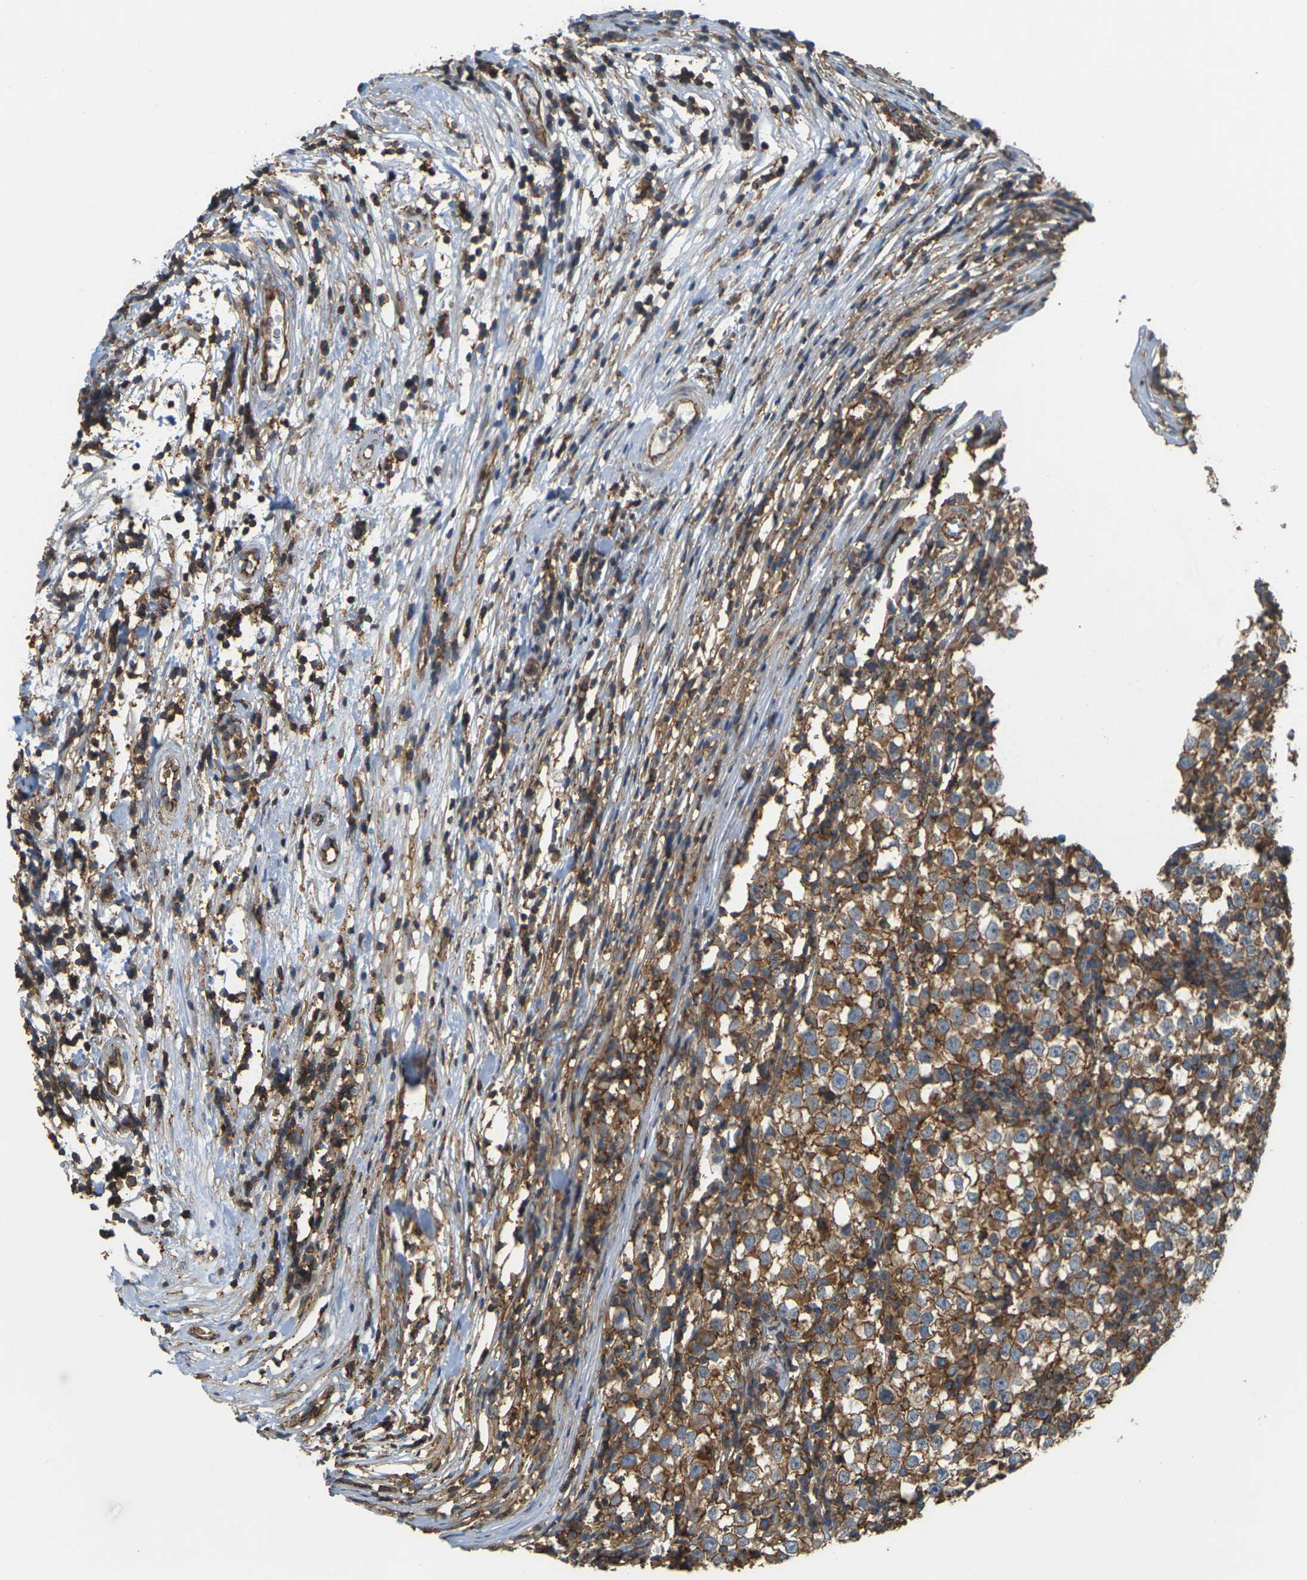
{"staining": {"intensity": "moderate", "quantity": ">75%", "location": "cytoplasmic/membranous"}, "tissue": "testis cancer", "cell_type": "Tumor cells", "image_type": "cancer", "snomed": [{"axis": "morphology", "description": "Seminoma, NOS"}, {"axis": "topography", "description": "Testis"}], "caption": "High-magnification brightfield microscopy of testis cancer stained with DAB (3,3'-diaminobenzidine) (brown) and counterstained with hematoxylin (blue). tumor cells exhibit moderate cytoplasmic/membranous expression is present in approximately>75% of cells. The protein of interest is shown in brown color, while the nuclei are stained blue.", "gene": "IQGAP1", "patient": {"sex": "male", "age": 65}}